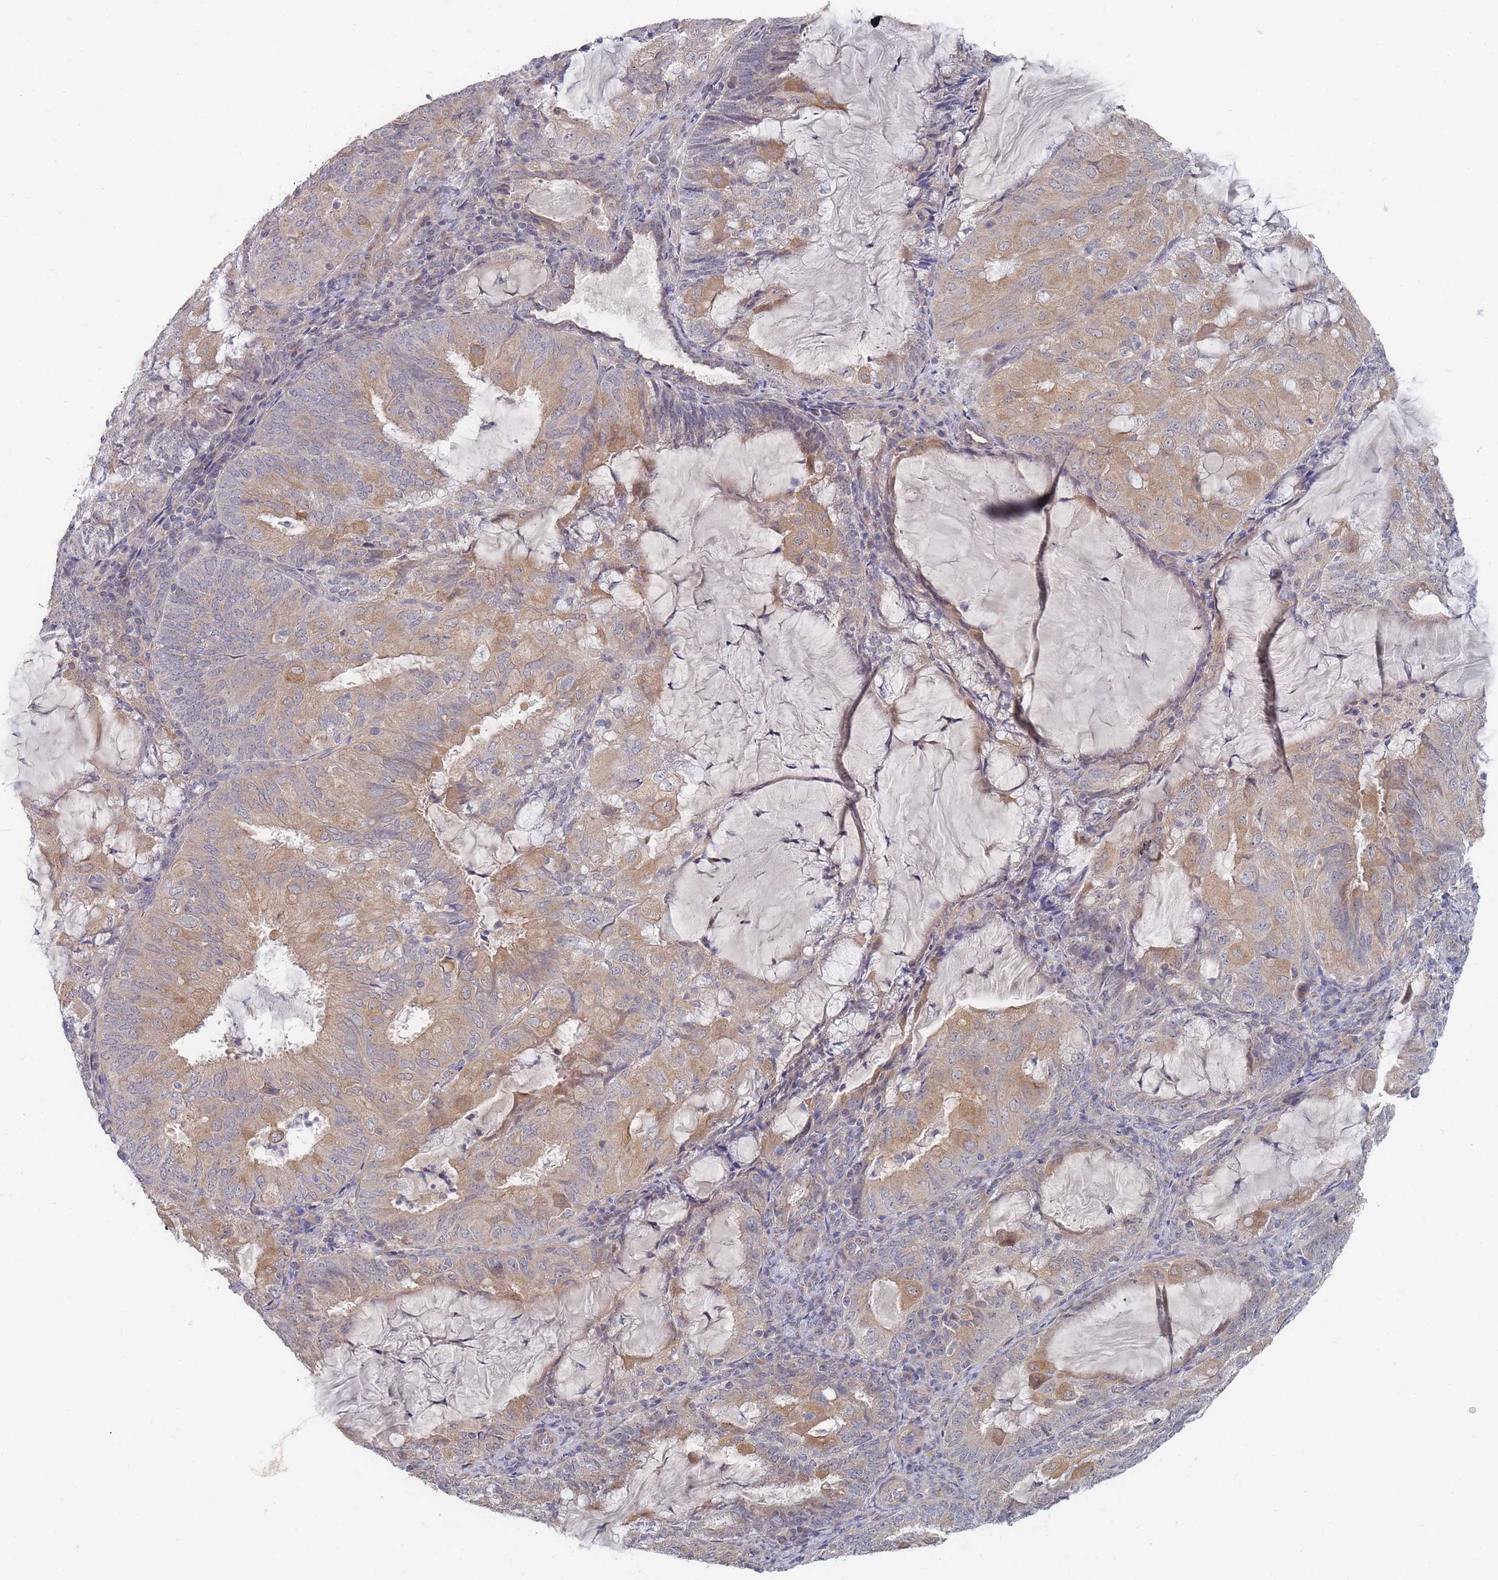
{"staining": {"intensity": "weak", "quantity": "25%-75%", "location": "cytoplasmic/membranous"}, "tissue": "endometrial cancer", "cell_type": "Tumor cells", "image_type": "cancer", "snomed": [{"axis": "morphology", "description": "Adenocarcinoma, NOS"}, {"axis": "topography", "description": "Endometrium"}], "caption": "The histopathology image shows a brown stain indicating the presence of a protein in the cytoplasmic/membranous of tumor cells in endometrial adenocarcinoma.", "gene": "SLC35F5", "patient": {"sex": "female", "age": 81}}